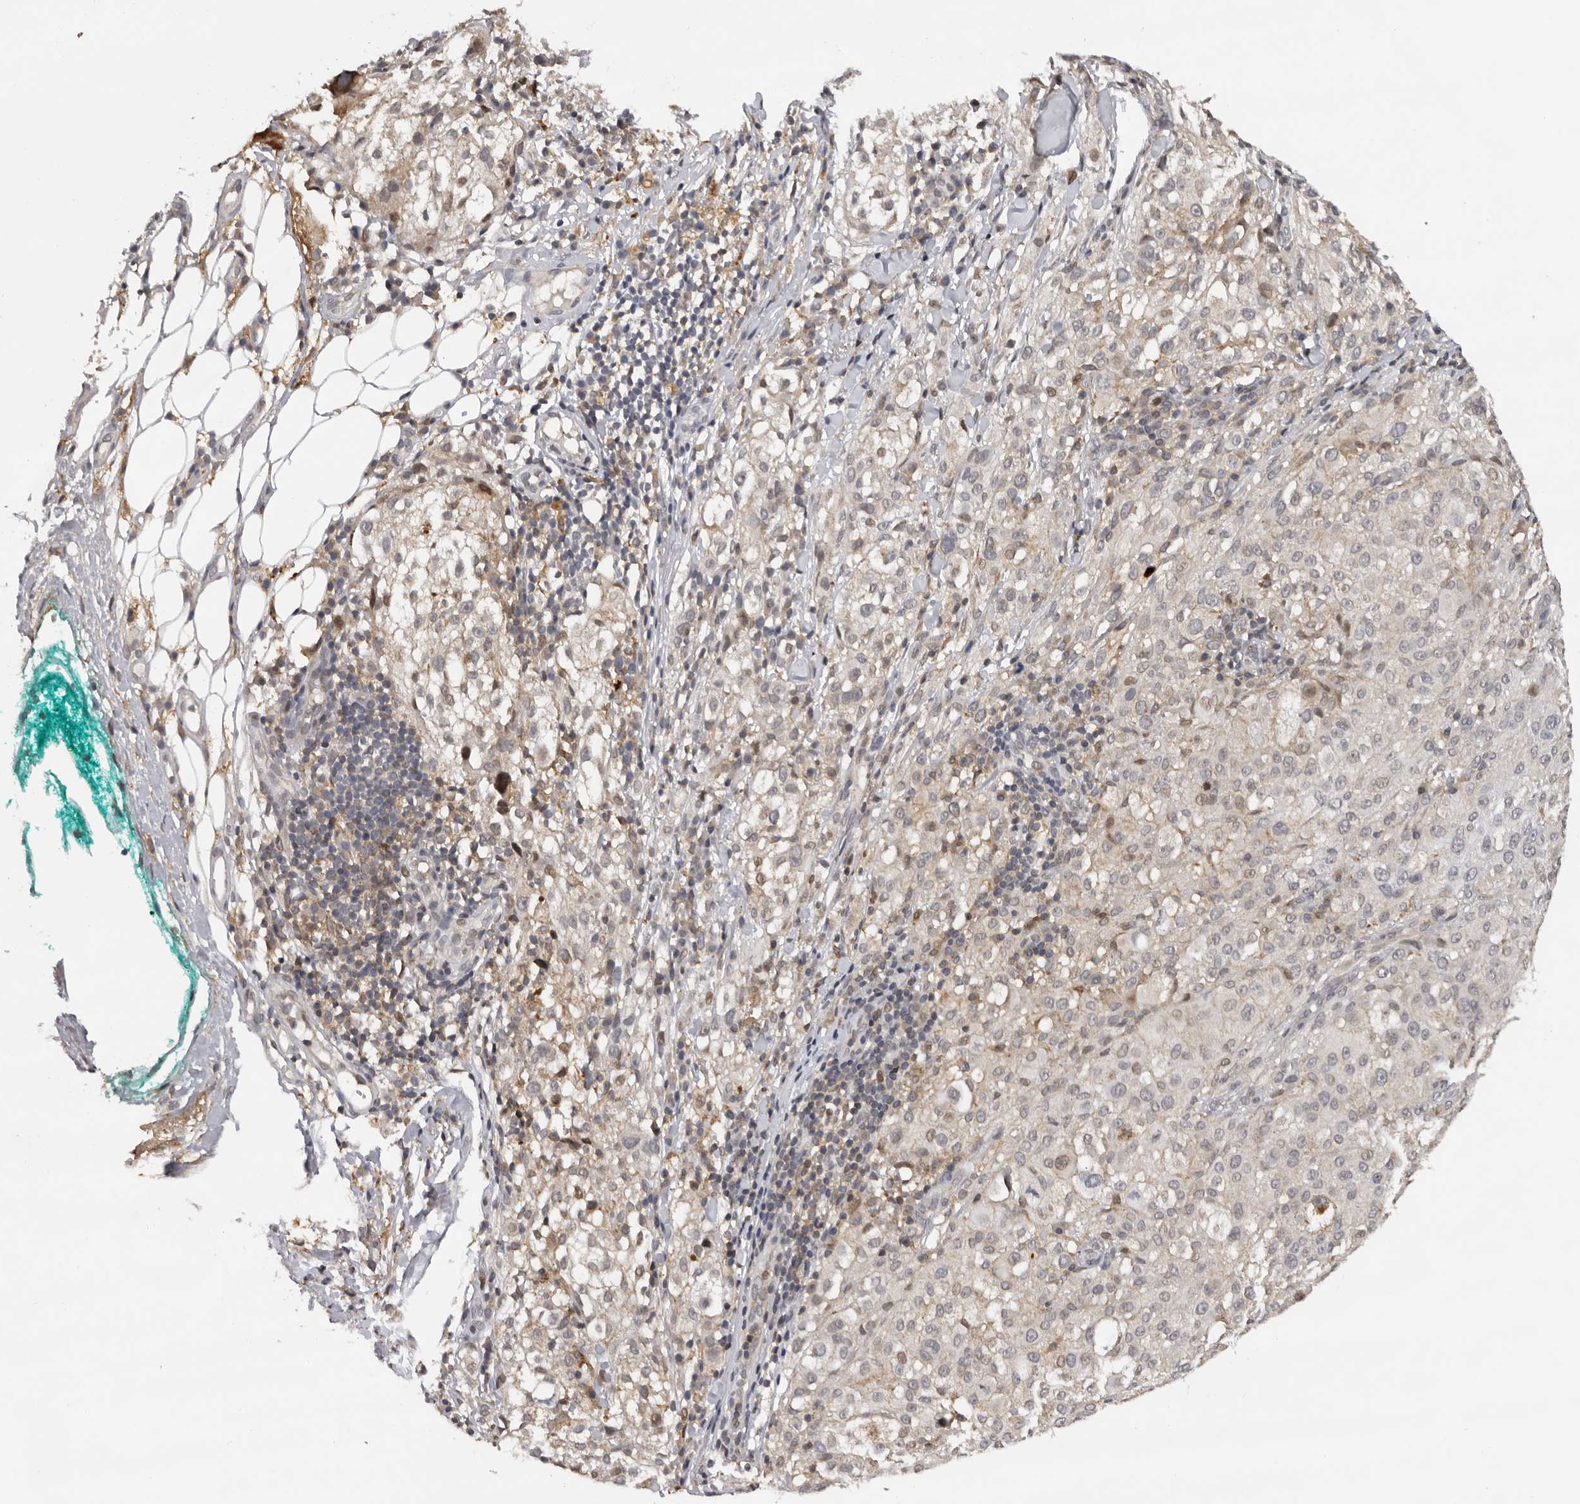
{"staining": {"intensity": "negative", "quantity": "none", "location": "none"}, "tissue": "melanoma", "cell_type": "Tumor cells", "image_type": "cancer", "snomed": [{"axis": "morphology", "description": "Necrosis, NOS"}, {"axis": "morphology", "description": "Malignant melanoma, NOS"}, {"axis": "topography", "description": "Skin"}], "caption": "The micrograph shows no staining of tumor cells in melanoma.", "gene": "KIF2B", "patient": {"sex": "female", "age": 87}}